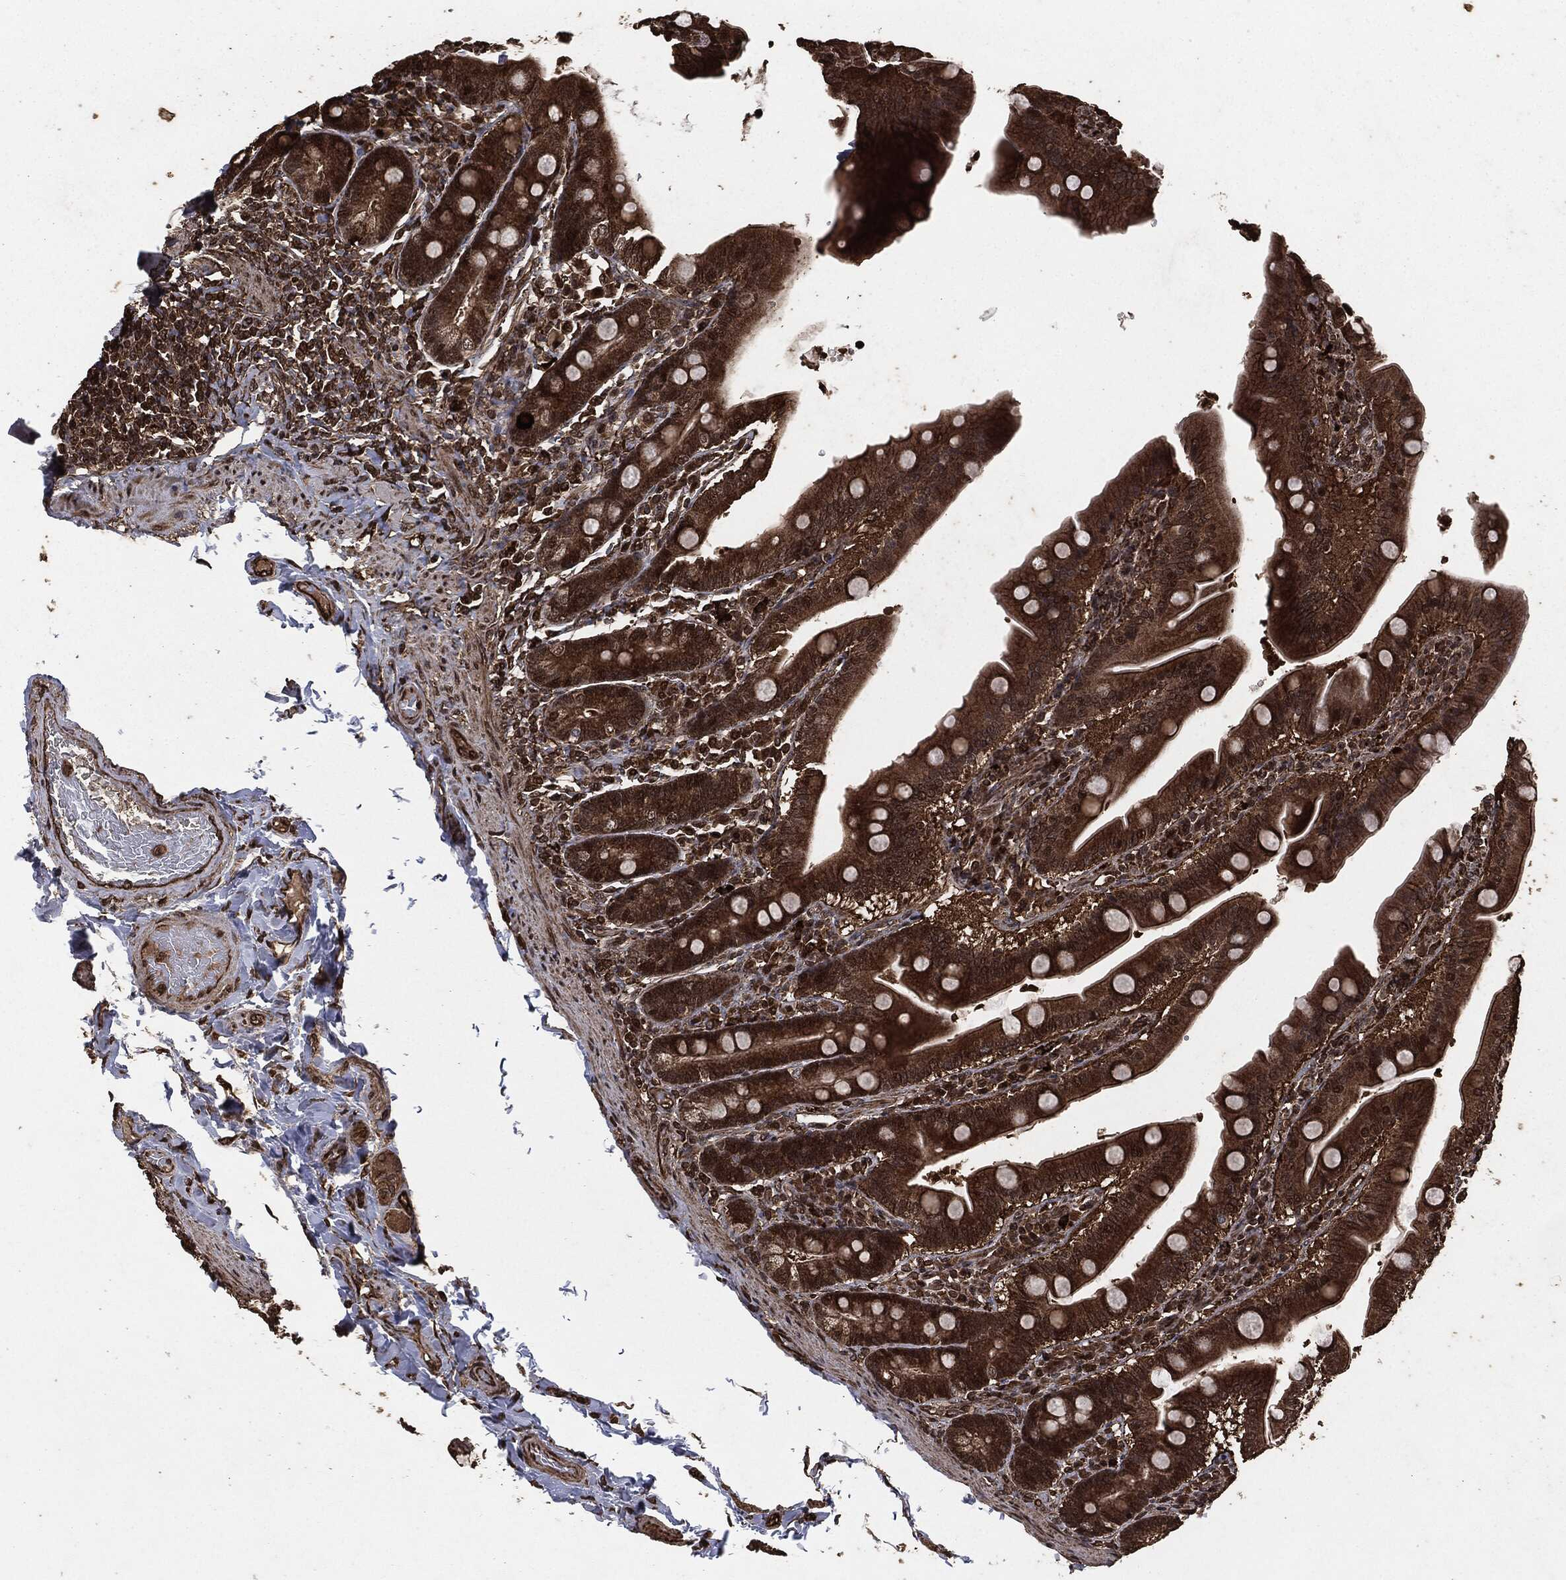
{"staining": {"intensity": "strong", "quantity": "25%-75%", "location": "cytoplasmic/membranous"}, "tissue": "small intestine", "cell_type": "Glandular cells", "image_type": "normal", "snomed": [{"axis": "morphology", "description": "Normal tissue, NOS"}, {"axis": "topography", "description": "Small intestine"}], "caption": "Immunohistochemical staining of benign small intestine reveals 25%-75% levels of strong cytoplasmic/membranous protein staining in about 25%-75% of glandular cells.", "gene": "EGFR", "patient": {"sex": "male", "age": 66}}